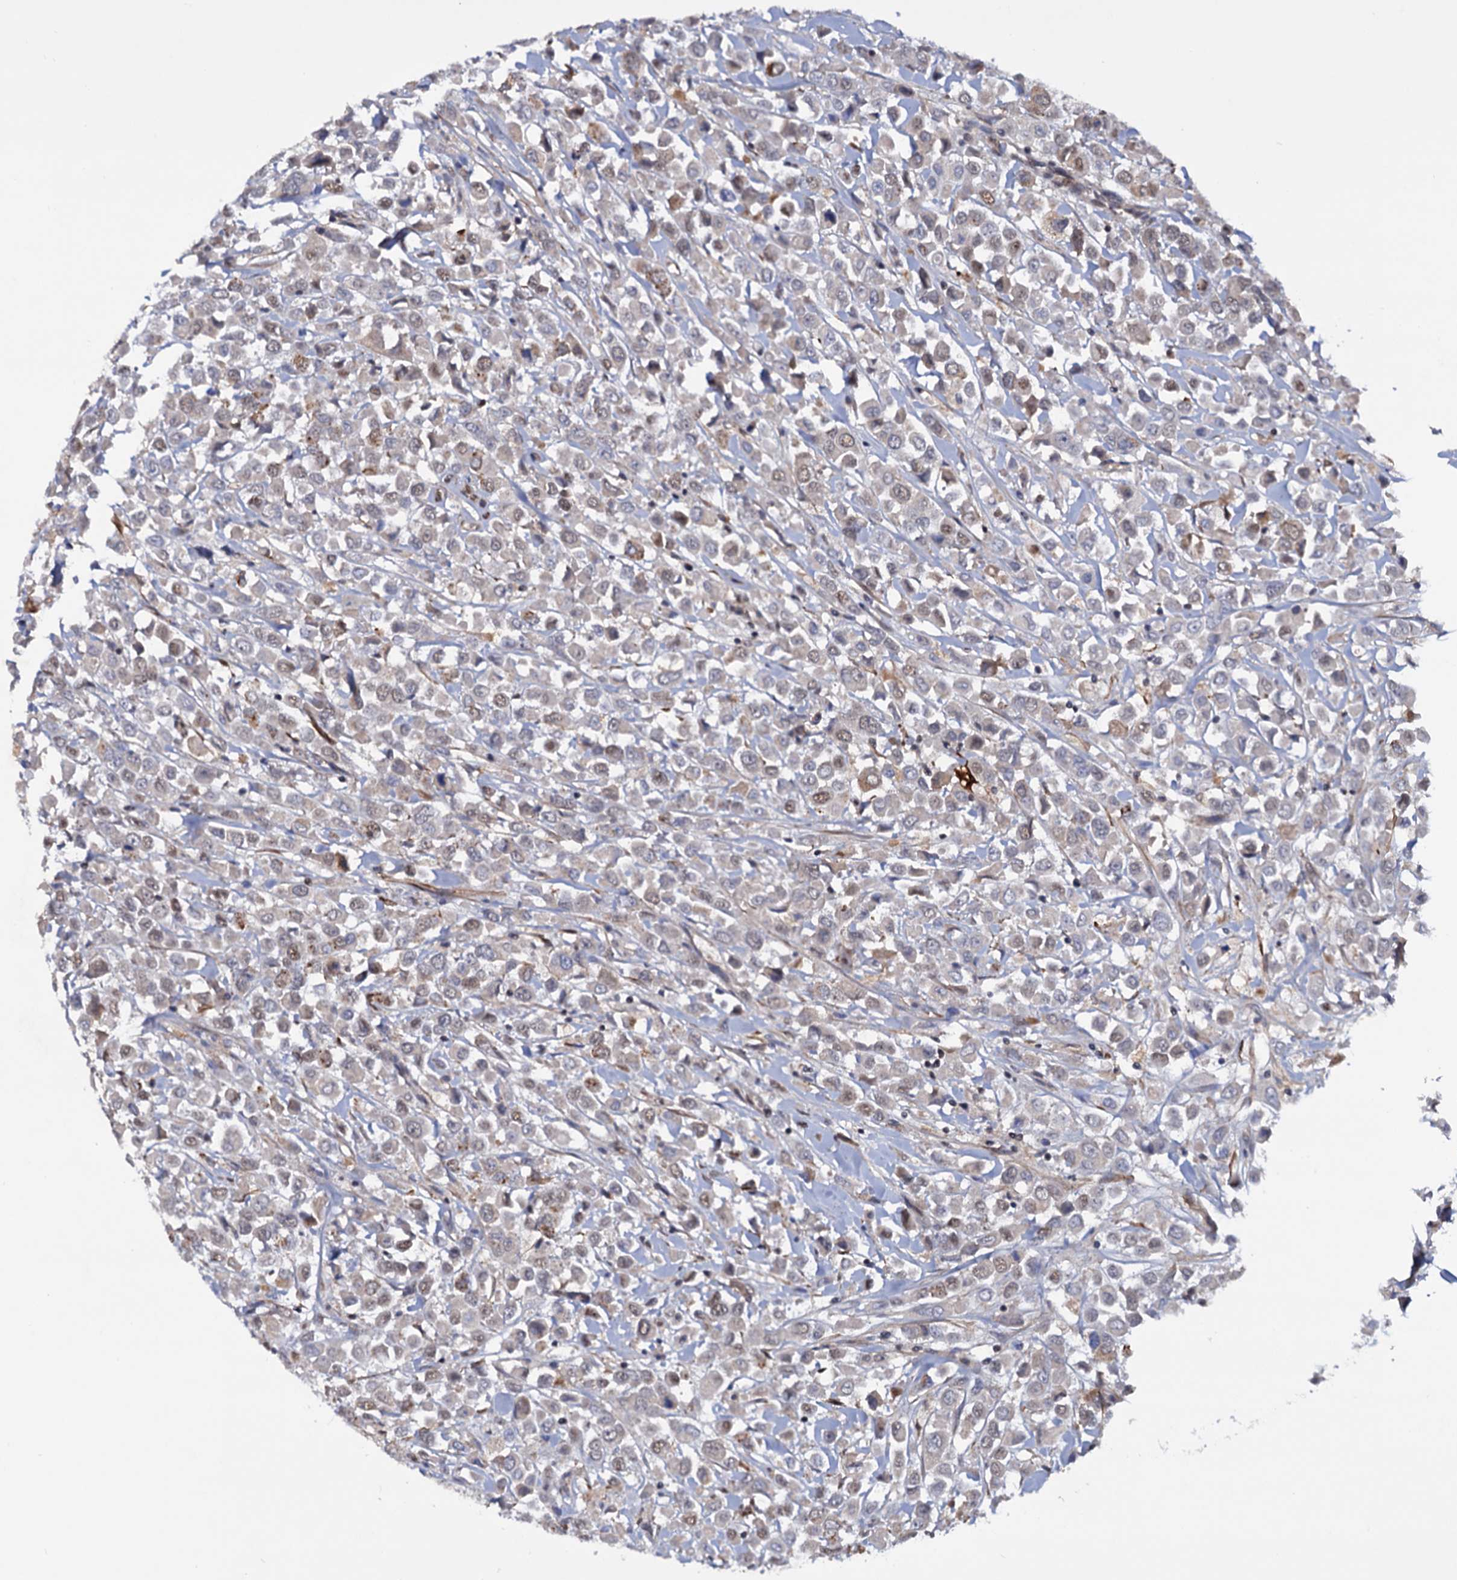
{"staining": {"intensity": "moderate", "quantity": "<25%", "location": "nuclear"}, "tissue": "breast cancer", "cell_type": "Tumor cells", "image_type": "cancer", "snomed": [{"axis": "morphology", "description": "Duct carcinoma"}, {"axis": "topography", "description": "Breast"}], "caption": "The image displays staining of breast infiltrating ductal carcinoma, revealing moderate nuclear protein expression (brown color) within tumor cells.", "gene": "TBC1D12", "patient": {"sex": "female", "age": 61}}